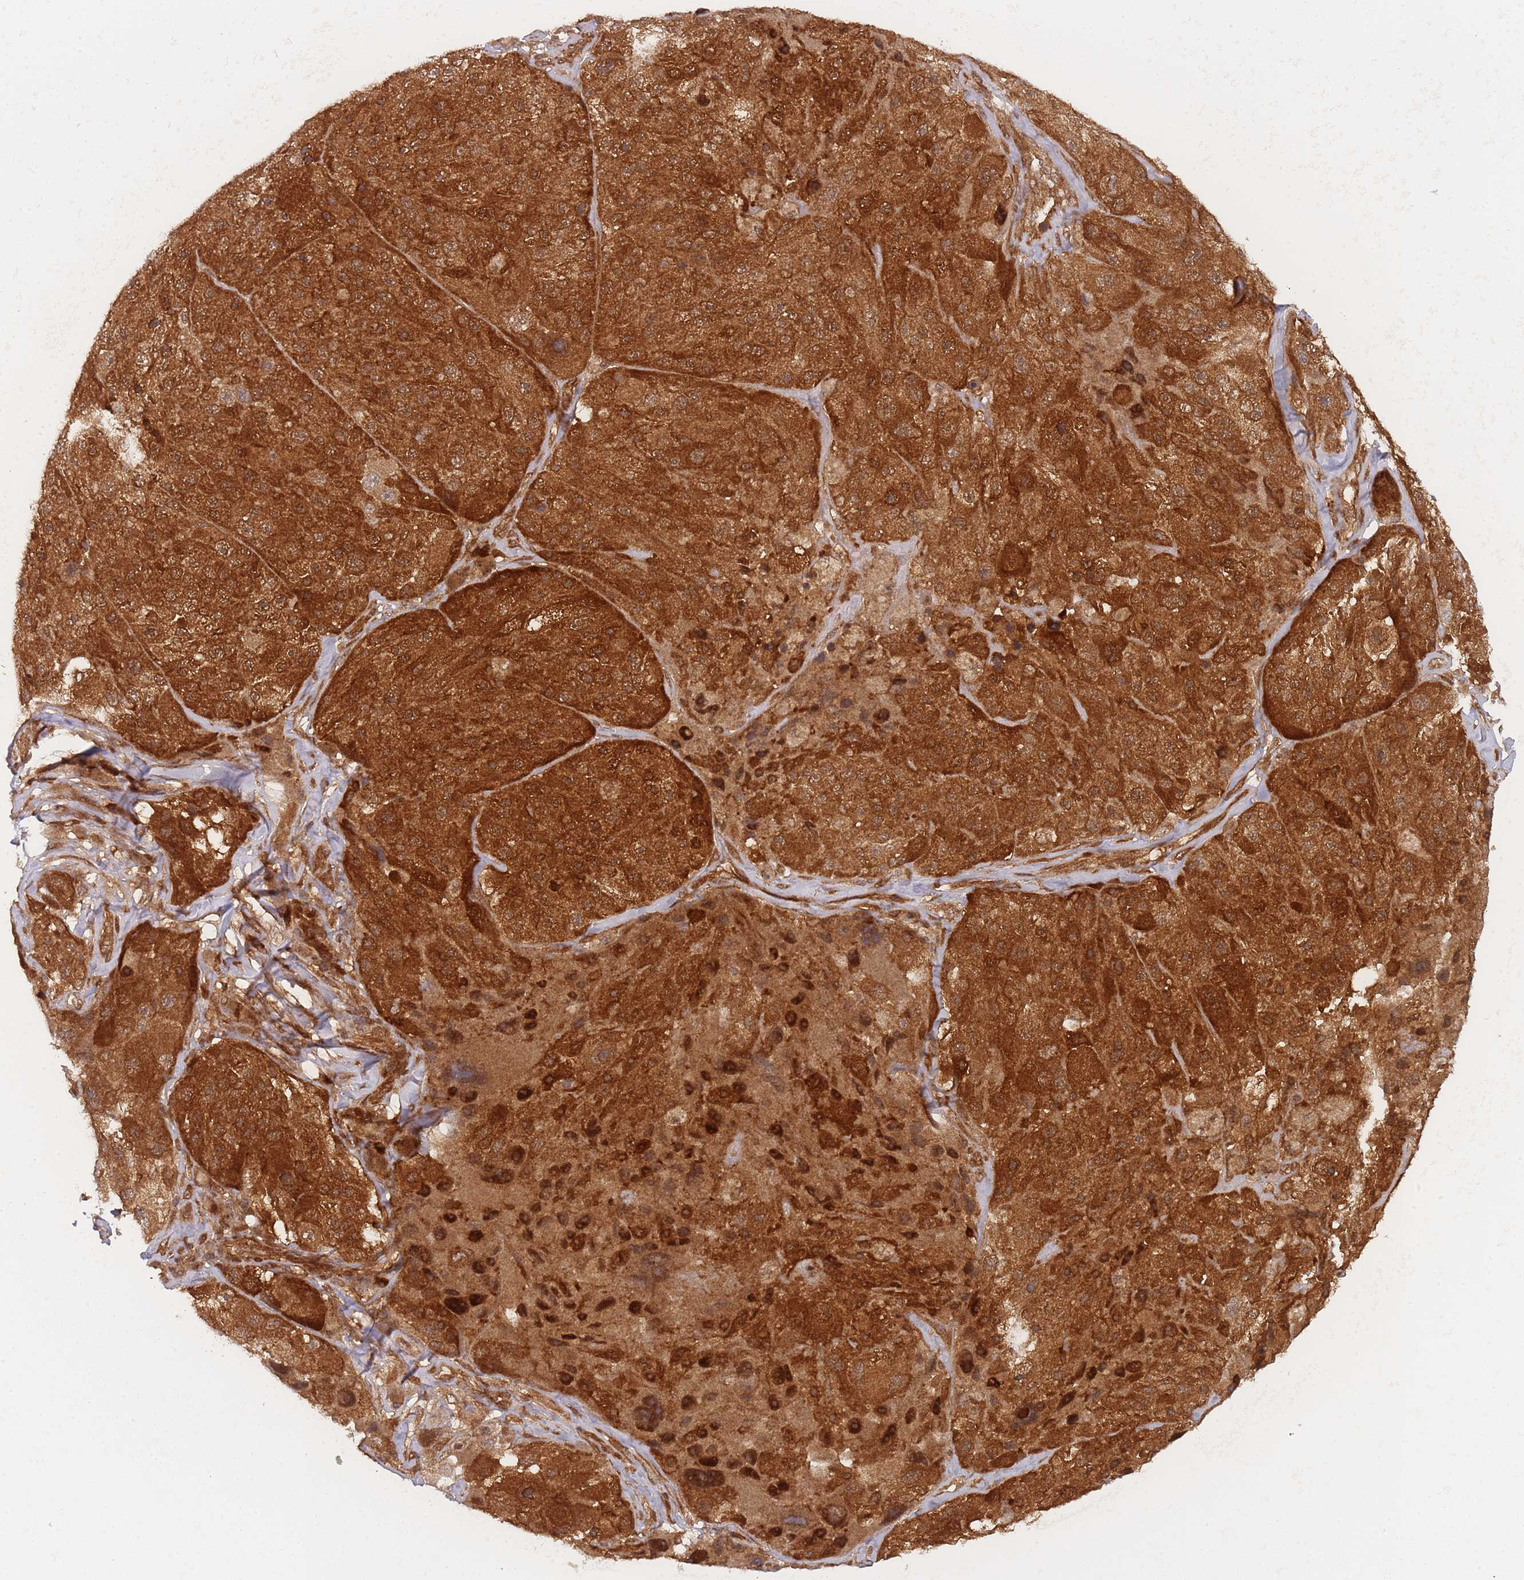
{"staining": {"intensity": "strong", "quantity": ">75%", "location": "cytoplasmic/membranous"}, "tissue": "melanoma", "cell_type": "Tumor cells", "image_type": "cancer", "snomed": [{"axis": "morphology", "description": "Malignant melanoma, Metastatic site"}, {"axis": "topography", "description": "Lymph node"}], "caption": "Melanoma was stained to show a protein in brown. There is high levels of strong cytoplasmic/membranous staining in approximately >75% of tumor cells.", "gene": "MRI1", "patient": {"sex": "male", "age": 62}}